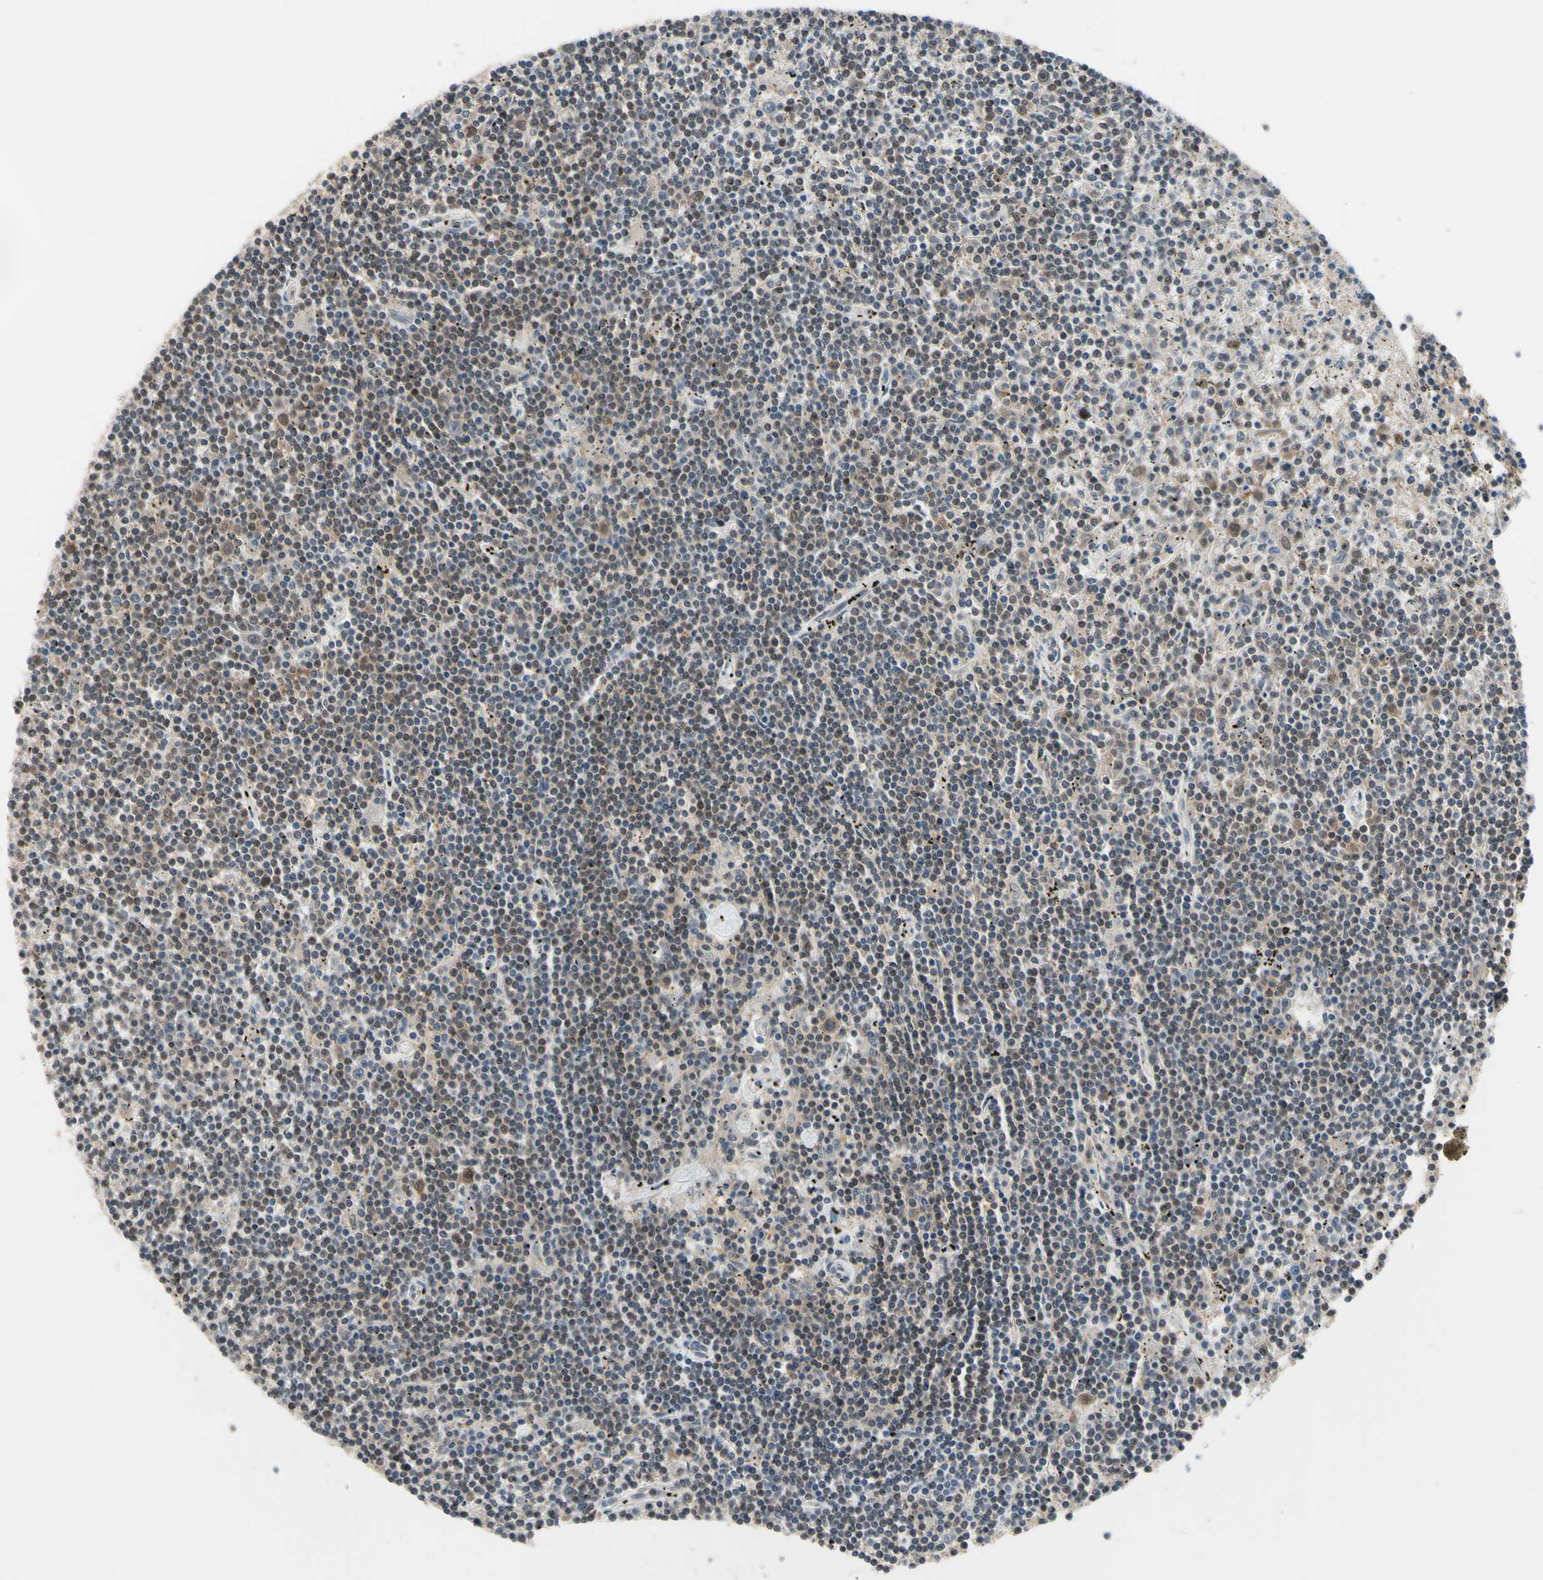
{"staining": {"intensity": "weak", "quantity": ">75%", "location": "cytoplasmic/membranous,nuclear"}, "tissue": "lymphoma", "cell_type": "Tumor cells", "image_type": "cancer", "snomed": [{"axis": "morphology", "description": "Malignant lymphoma, non-Hodgkin's type, Low grade"}, {"axis": "topography", "description": "Spleen"}], "caption": "Weak cytoplasmic/membranous and nuclear expression for a protein is seen in approximately >75% of tumor cells of malignant lymphoma, non-Hodgkin's type (low-grade) using IHC.", "gene": "HSPA4", "patient": {"sex": "male", "age": 76}}